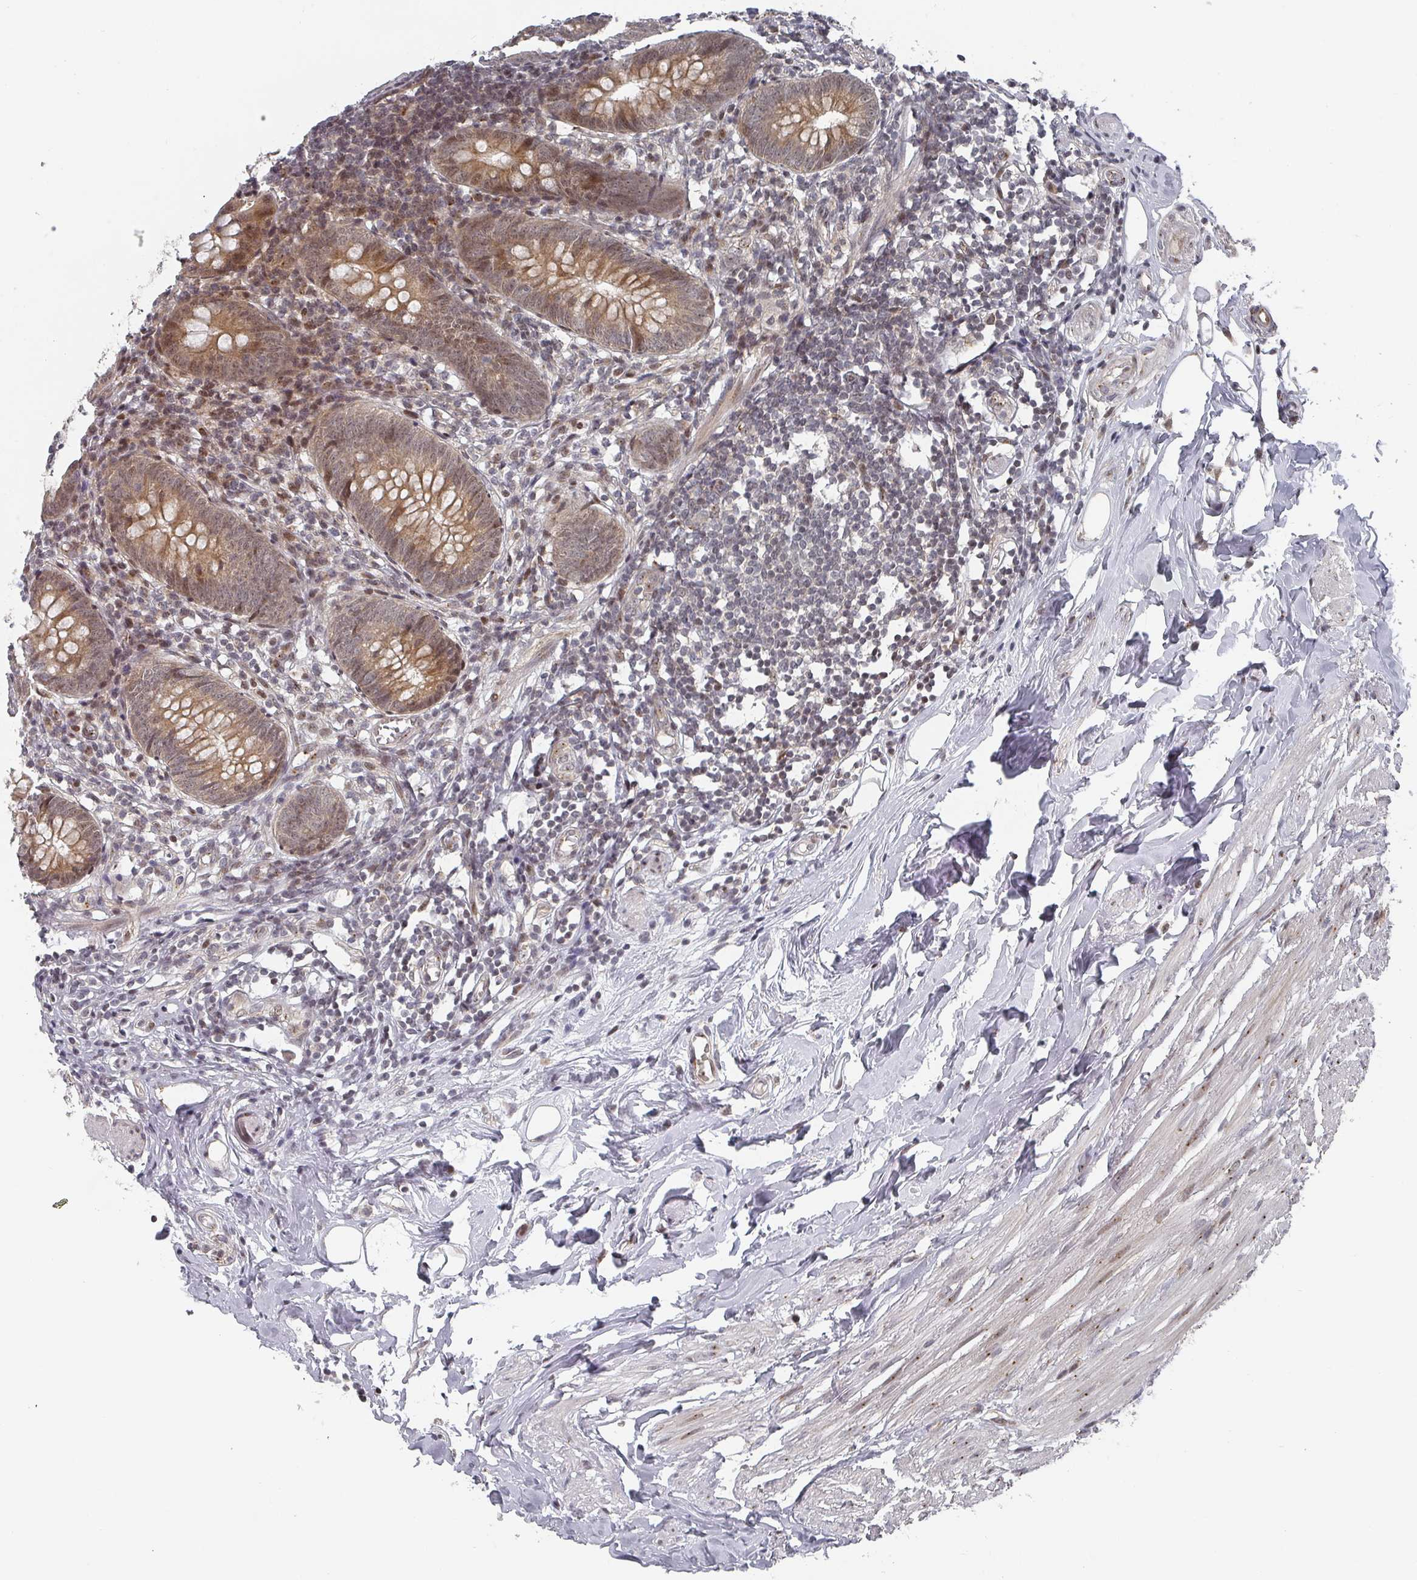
{"staining": {"intensity": "moderate", "quantity": ">75%", "location": "cytoplasmic/membranous,nuclear"}, "tissue": "appendix", "cell_type": "Glandular cells", "image_type": "normal", "snomed": [{"axis": "morphology", "description": "Normal tissue, NOS"}, {"axis": "topography", "description": "Appendix"}], "caption": "This is an image of immunohistochemistry (IHC) staining of unremarkable appendix, which shows moderate expression in the cytoplasmic/membranous,nuclear of glandular cells.", "gene": "KIF1C", "patient": {"sex": "female", "age": 62}}